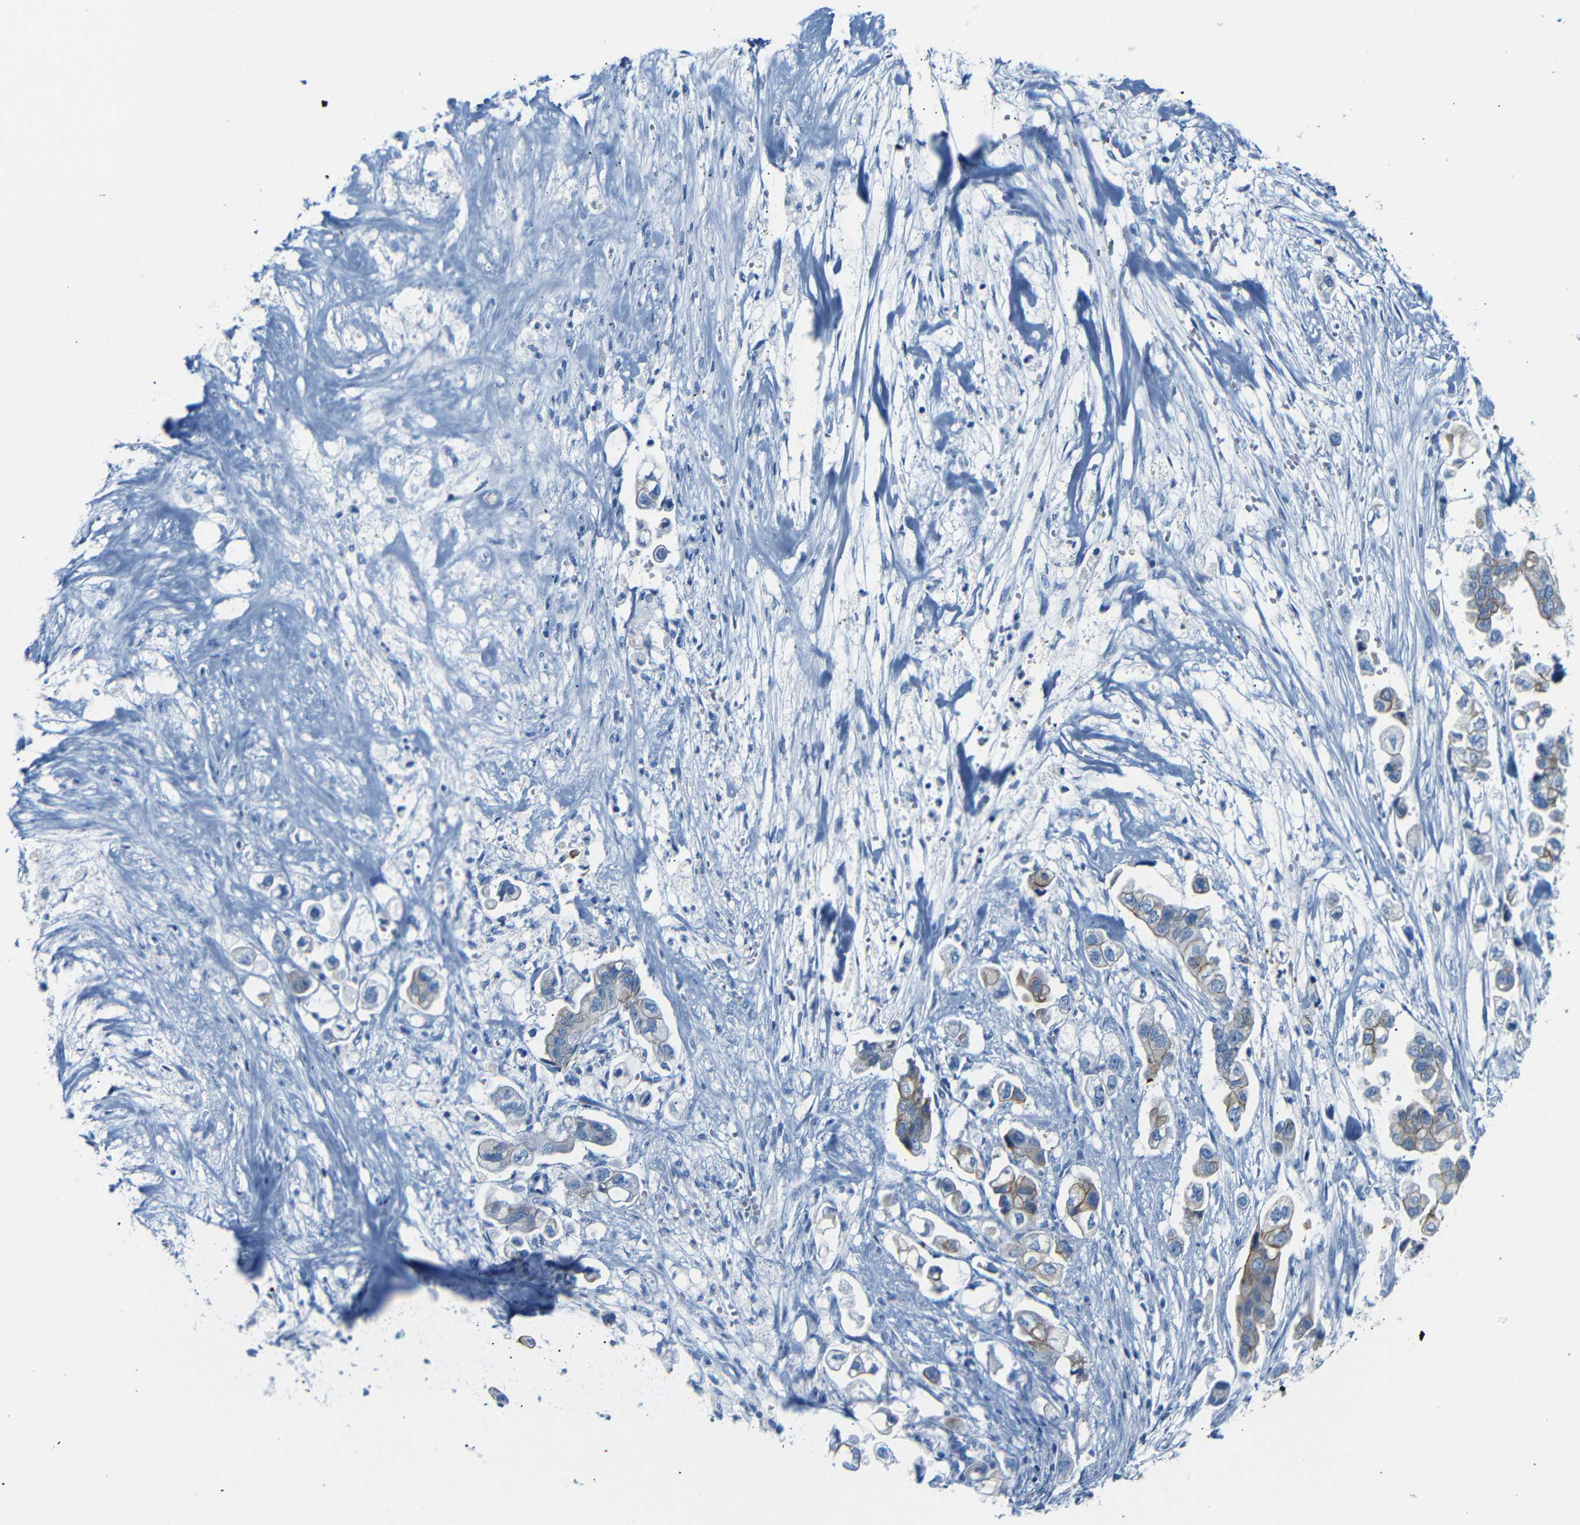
{"staining": {"intensity": "weak", "quantity": ">75%", "location": "cytoplasmic/membranous"}, "tissue": "stomach cancer", "cell_type": "Tumor cells", "image_type": "cancer", "snomed": [{"axis": "morphology", "description": "Adenocarcinoma, NOS"}, {"axis": "topography", "description": "Stomach"}], "caption": "Immunohistochemistry (DAB) staining of human stomach cancer displays weak cytoplasmic/membranous protein expression in about >75% of tumor cells.", "gene": "DYNAP", "patient": {"sex": "male", "age": 62}}